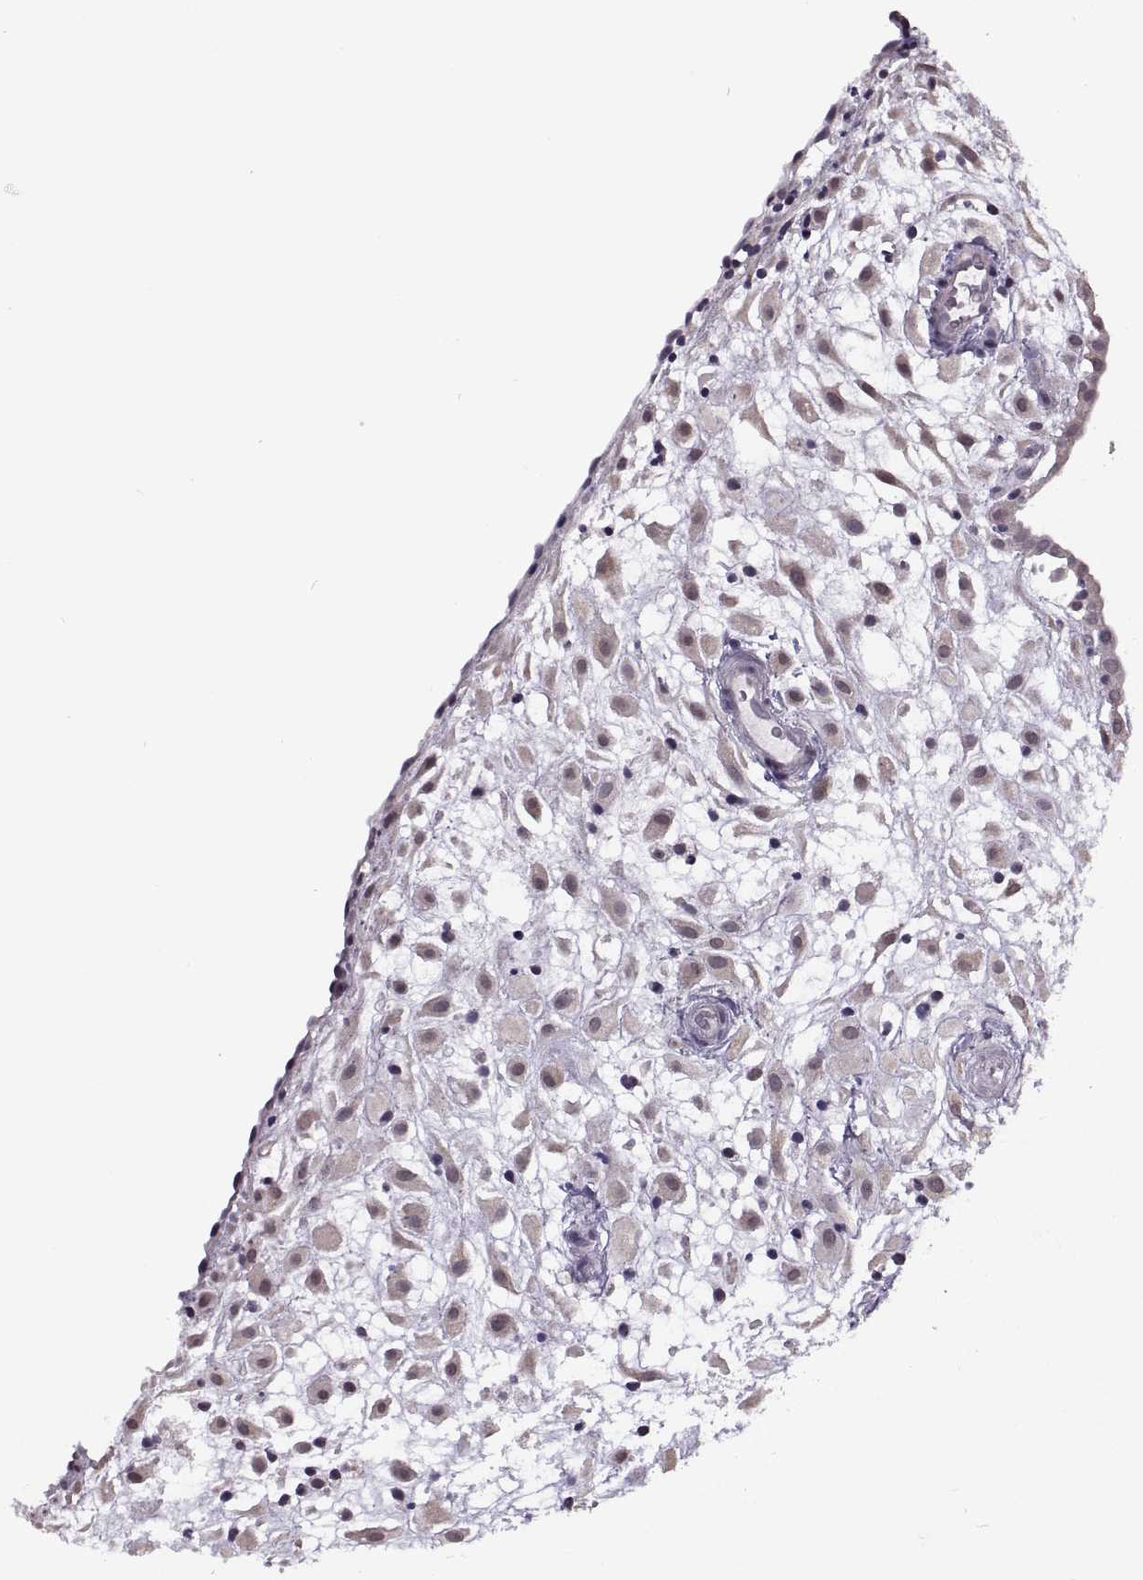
{"staining": {"intensity": "weak", "quantity": "<25%", "location": "cytoplasmic/membranous"}, "tissue": "placenta", "cell_type": "Decidual cells", "image_type": "normal", "snomed": [{"axis": "morphology", "description": "Normal tissue, NOS"}, {"axis": "topography", "description": "Placenta"}], "caption": "An image of placenta stained for a protein reveals no brown staining in decidual cells.", "gene": "PRSS37", "patient": {"sex": "female", "age": 24}}